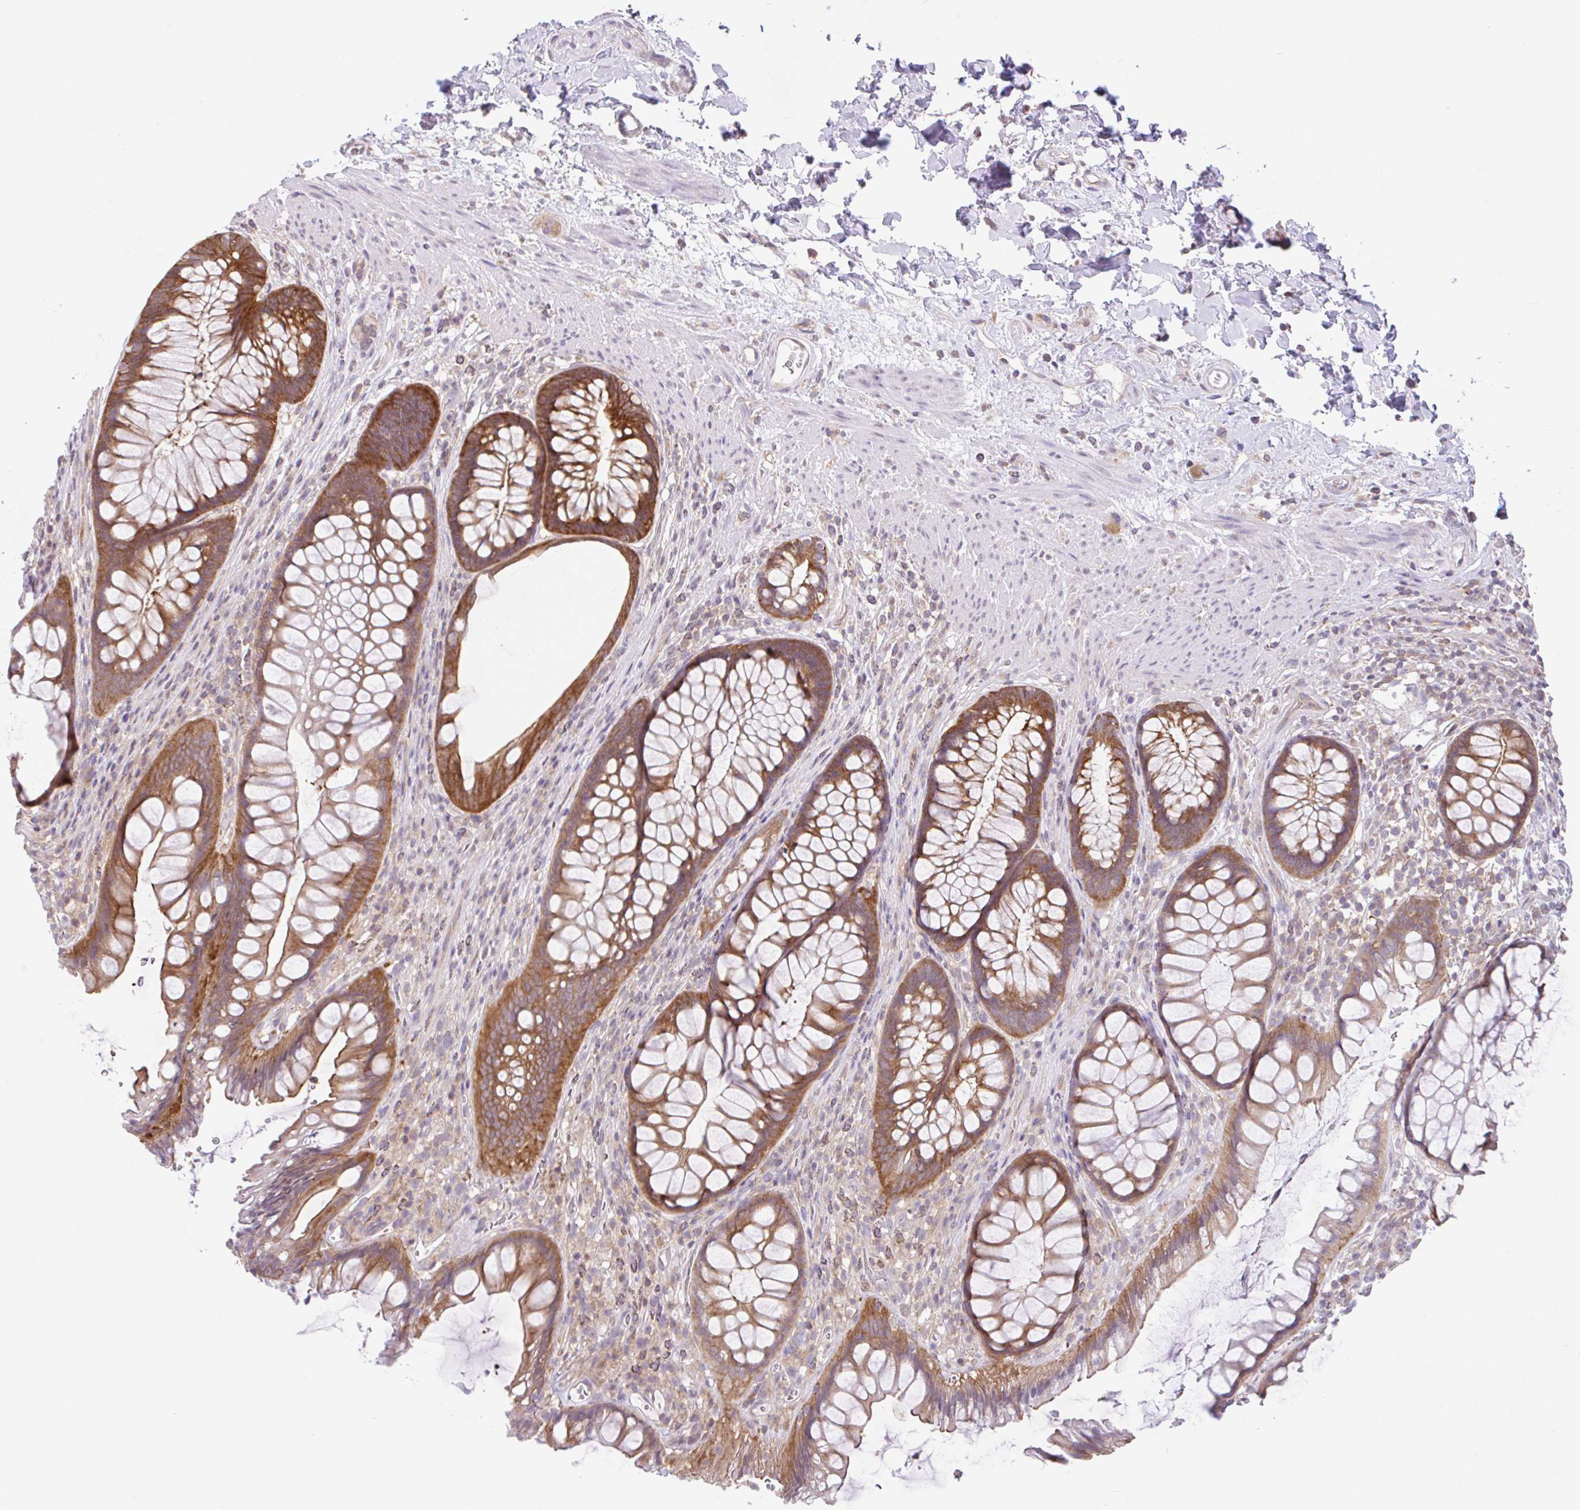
{"staining": {"intensity": "strong", "quantity": ">75%", "location": "cytoplasmic/membranous"}, "tissue": "rectum", "cell_type": "Glandular cells", "image_type": "normal", "snomed": [{"axis": "morphology", "description": "Normal tissue, NOS"}, {"axis": "topography", "description": "Rectum"}], "caption": "IHC image of normal rectum stained for a protein (brown), which displays high levels of strong cytoplasmic/membranous staining in approximately >75% of glandular cells.", "gene": "RALBP1", "patient": {"sex": "male", "age": 53}}